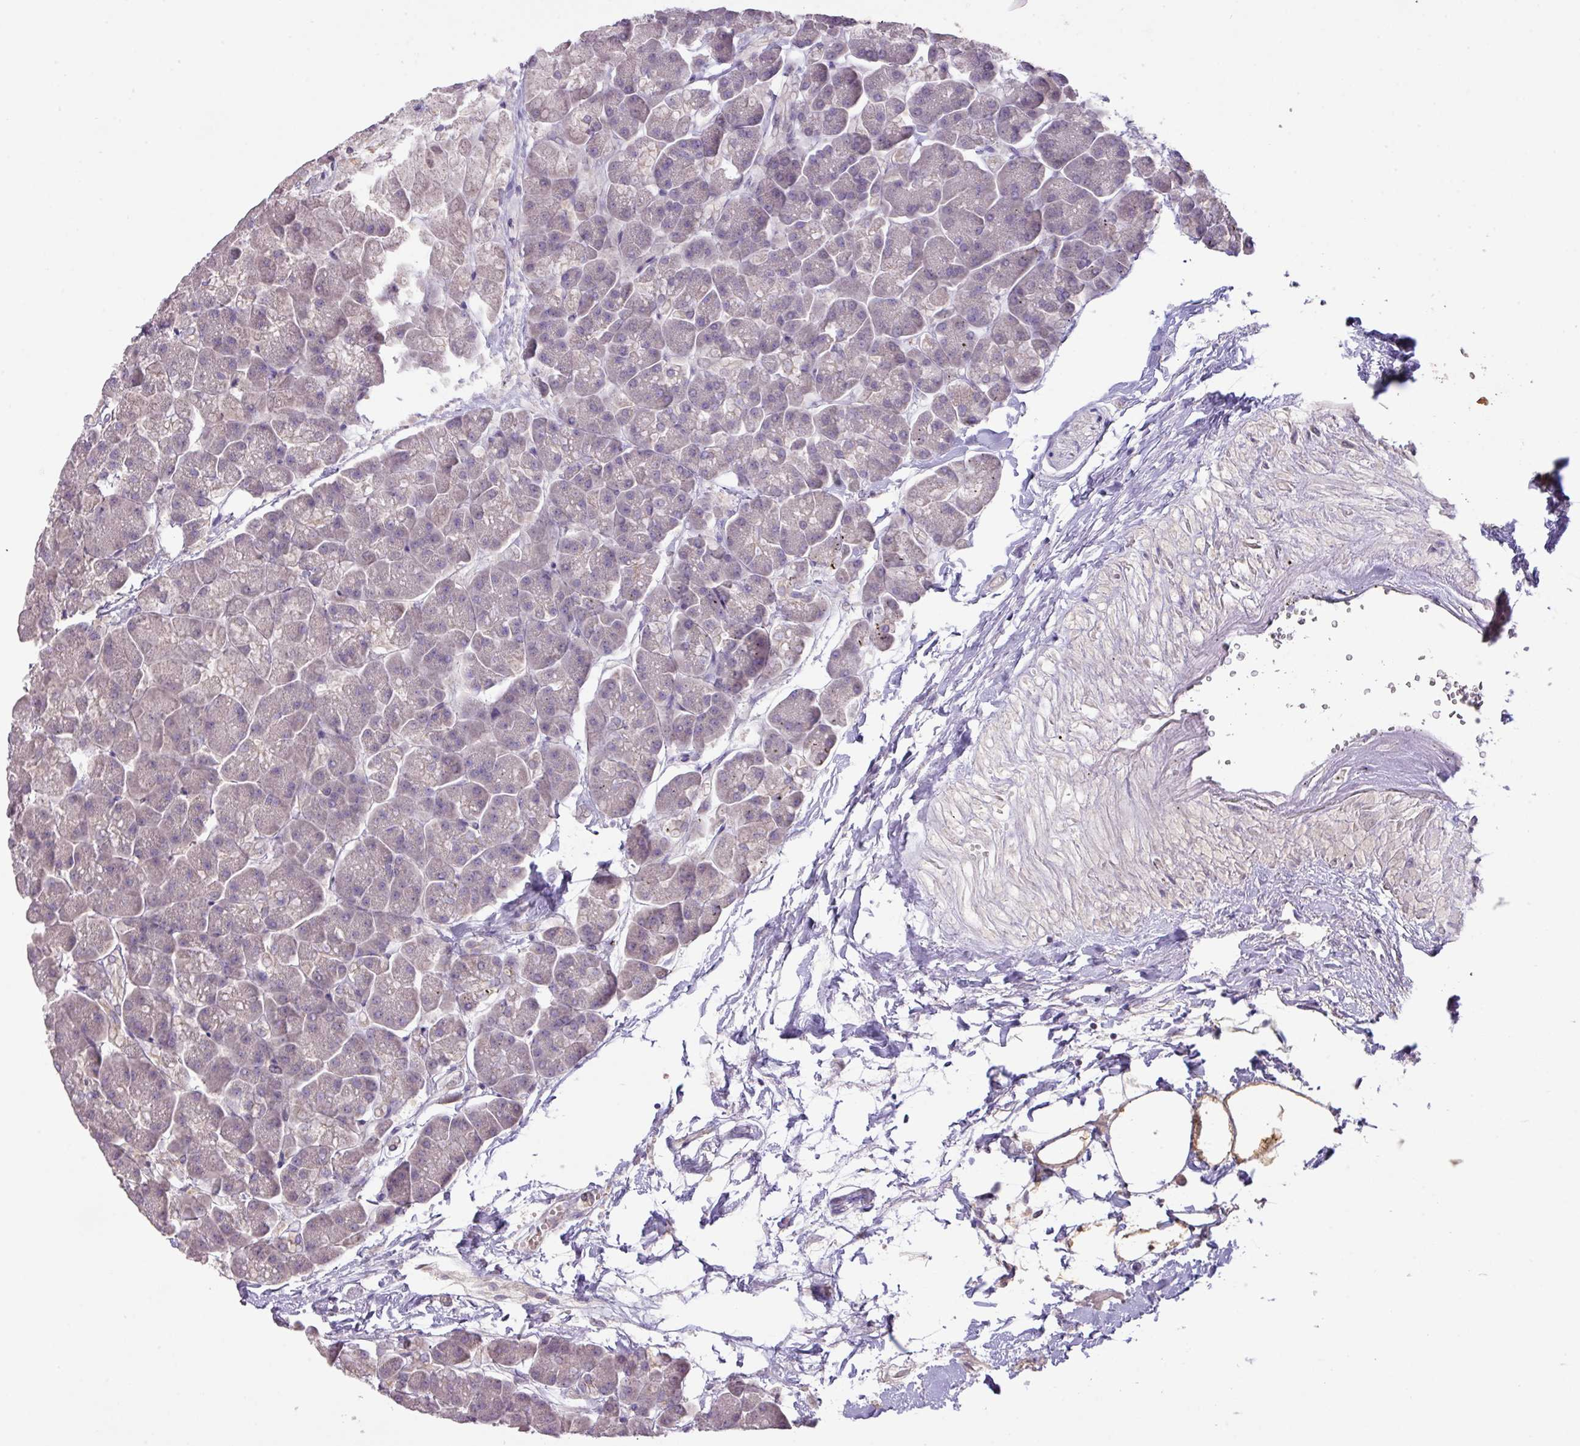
{"staining": {"intensity": "moderate", "quantity": "<25%", "location": "cytoplasmic/membranous"}, "tissue": "pancreas", "cell_type": "Exocrine glandular cells", "image_type": "normal", "snomed": [{"axis": "morphology", "description": "Normal tissue, NOS"}, {"axis": "topography", "description": "Pancreas"}, {"axis": "topography", "description": "Peripheral nerve tissue"}], "caption": "Benign pancreas reveals moderate cytoplasmic/membranous staining in approximately <25% of exocrine glandular cells.", "gene": "PRADC1", "patient": {"sex": "male", "age": 54}}